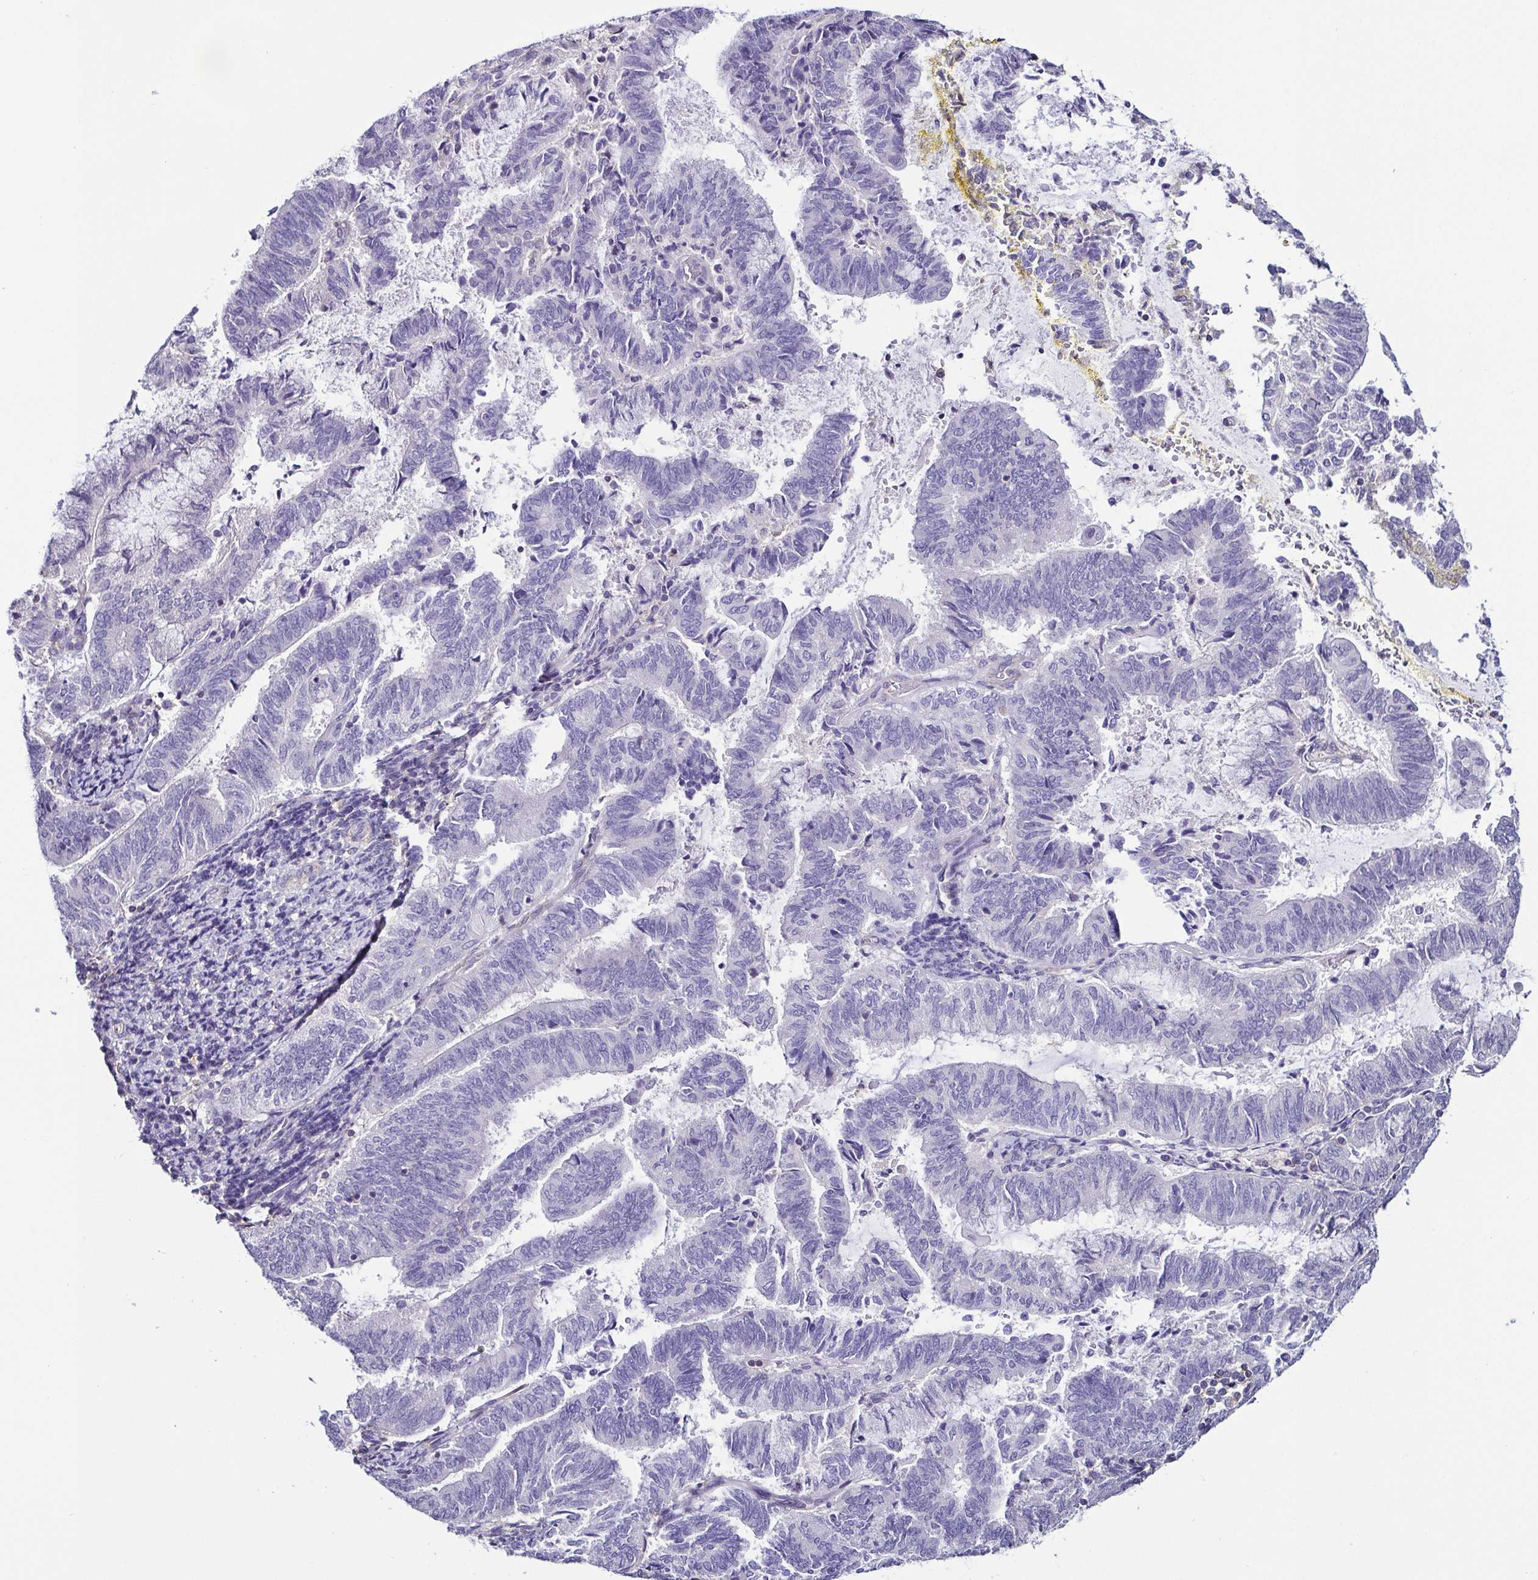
{"staining": {"intensity": "negative", "quantity": "none", "location": "none"}, "tissue": "endometrial cancer", "cell_type": "Tumor cells", "image_type": "cancer", "snomed": [{"axis": "morphology", "description": "Adenocarcinoma, NOS"}, {"axis": "topography", "description": "Endometrium"}], "caption": "The immunohistochemistry (IHC) image has no significant positivity in tumor cells of endometrial cancer (adenocarcinoma) tissue. (Brightfield microscopy of DAB IHC at high magnification).", "gene": "TNNT2", "patient": {"sex": "female", "age": 65}}